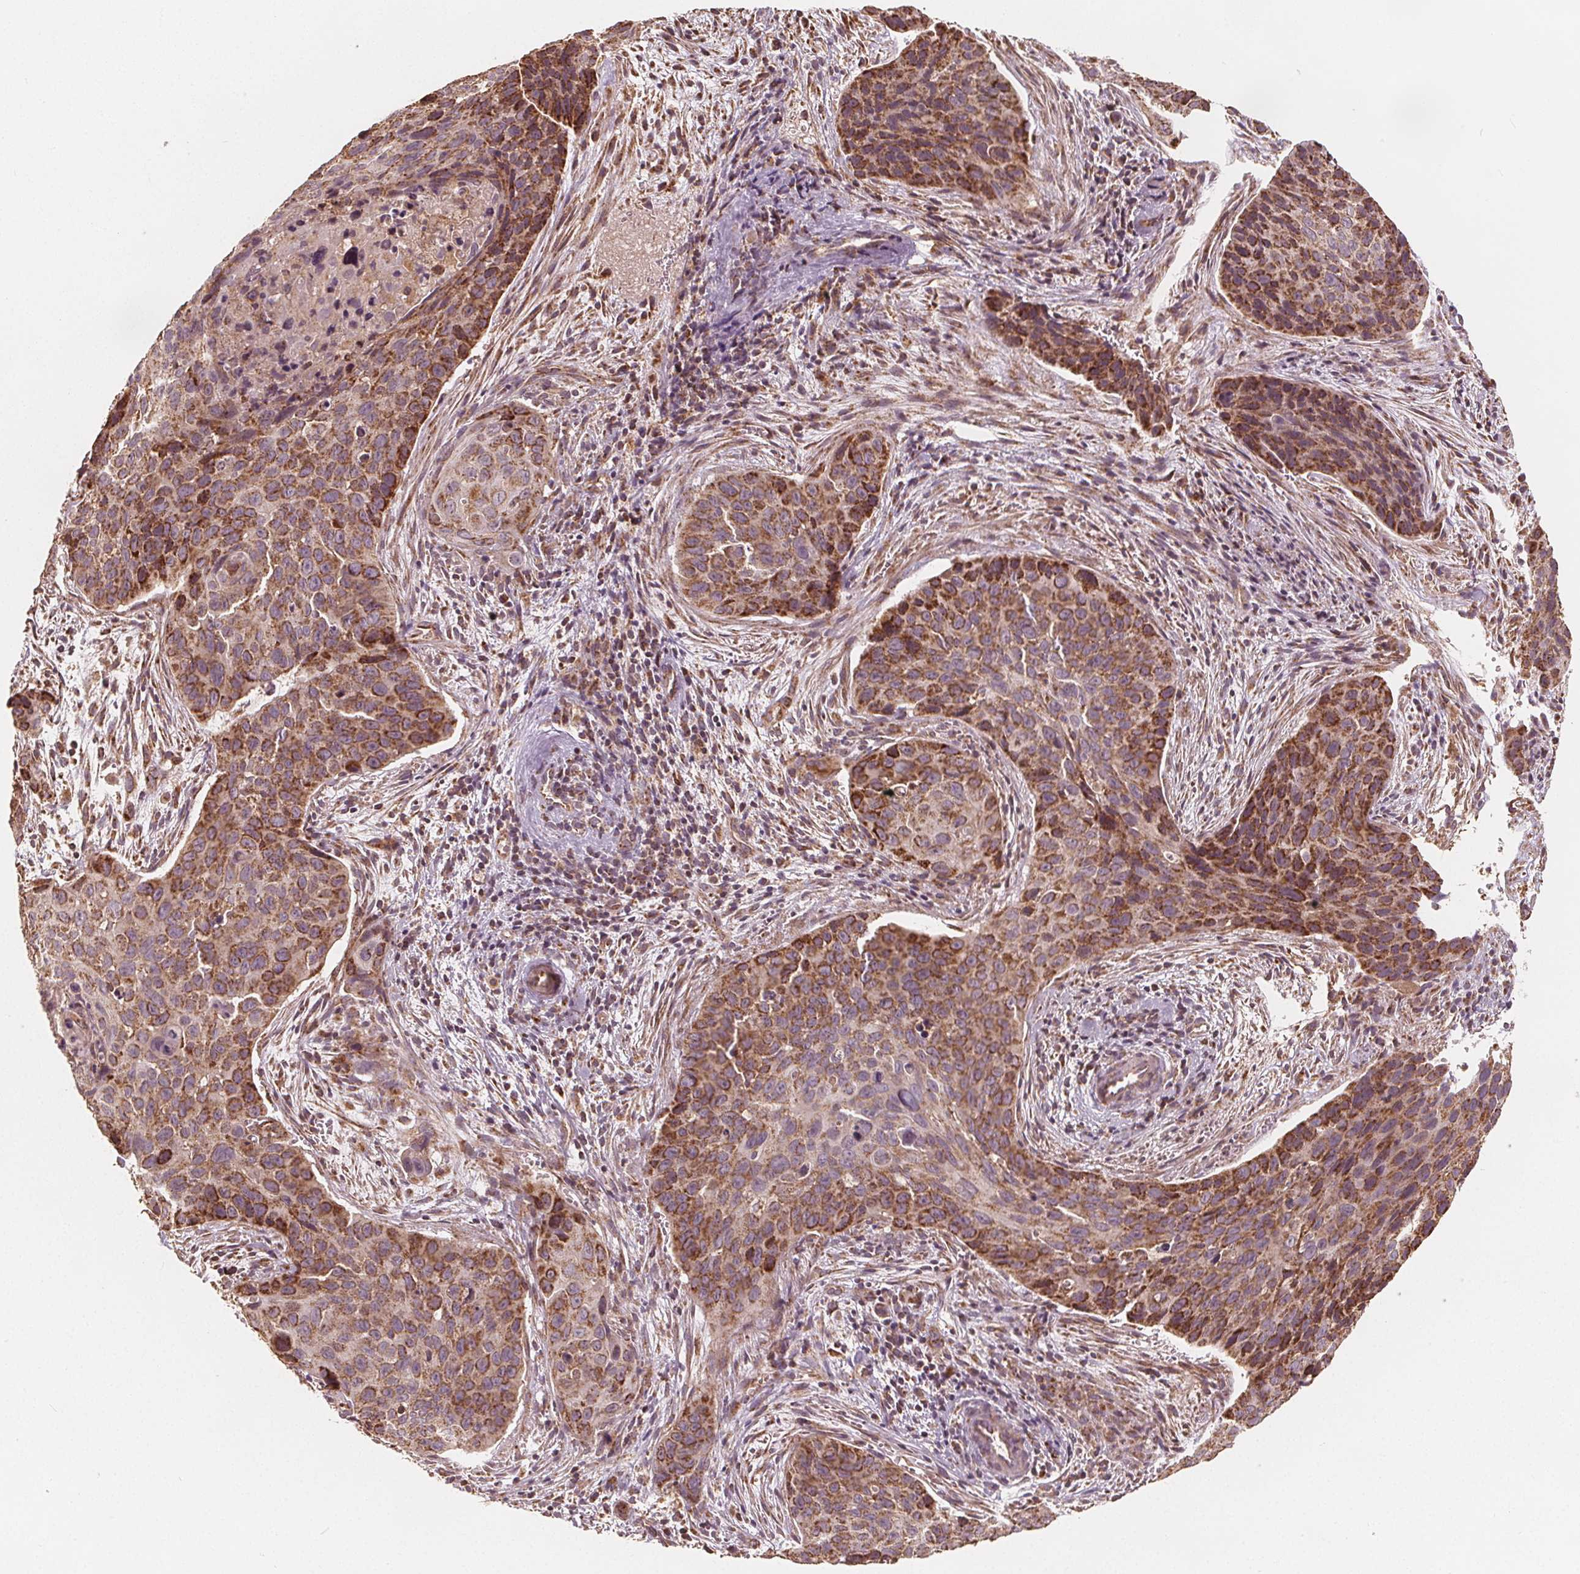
{"staining": {"intensity": "moderate", "quantity": ">75%", "location": "cytoplasmic/membranous"}, "tissue": "cervical cancer", "cell_type": "Tumor cells", "image_type": "cancer", "snomed": [{"axis": "morphology", "description": "Squamous cell carcinoma, NOS"}, {"axis": "topography", "description": "Cervix"}], "caption": "Human cervical squamous cell carcinoma stained for a protein (brown) reveals moderate cytoplasmic/membranous positive expression in approximately >75% of tumor cells.", "gene": "PEX26", "patient": {"sex": "female", "age": 35}}